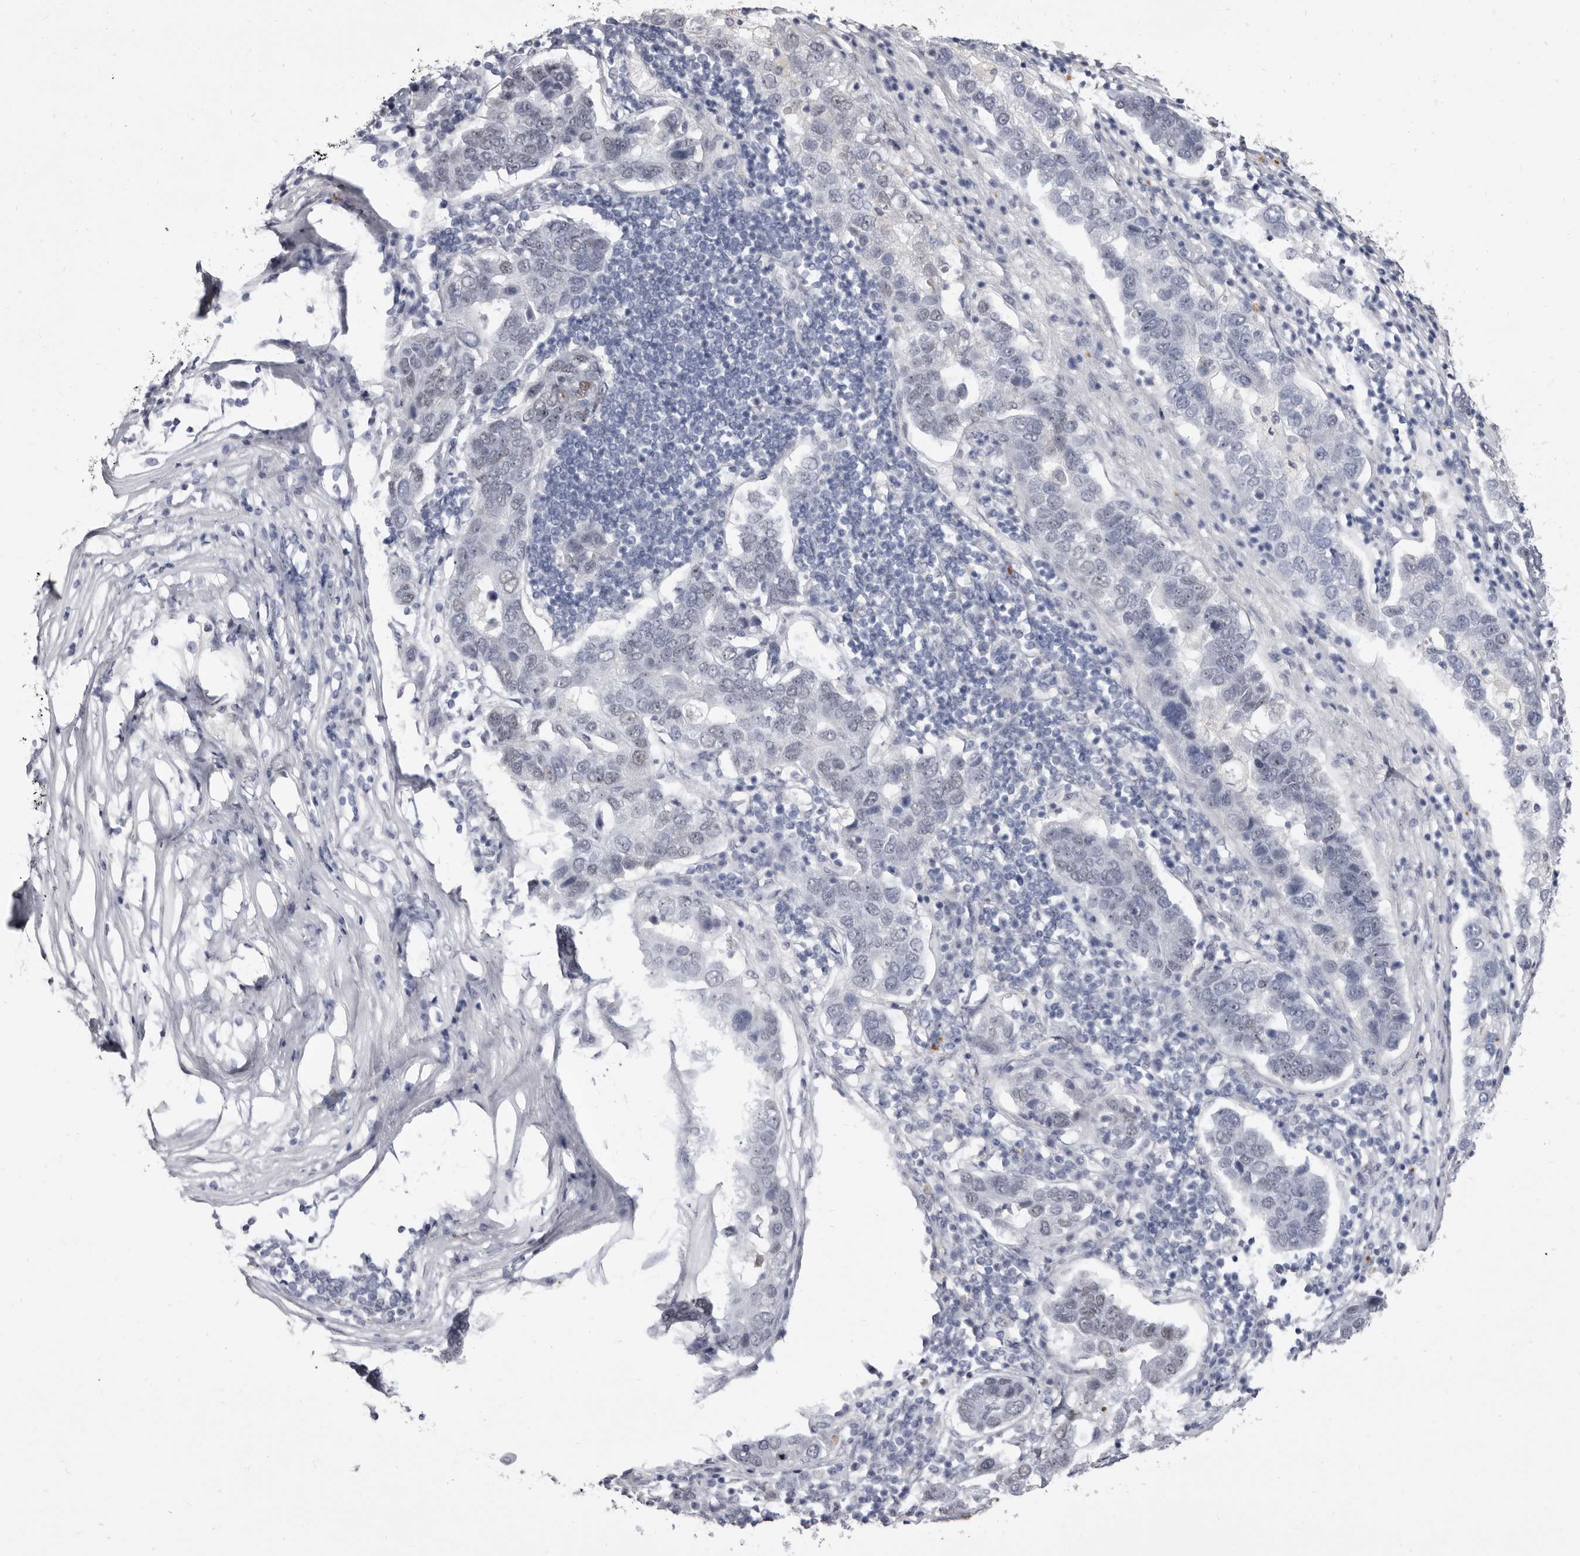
{"staining": {"intensity": "negative", "quantity": "none", "location": "none"}, "tissue": "pancreatic cancer", "cell_type": "Tumor cells", "image_type": "cancer", "snomed": [{"axis": "morphology", "description": "Adenocarcinoma, NOS"}, {"axis": "topography", "description": "Pancreas"}], "caption": "This image is of pancreatic cancer (adenocarcinoma) stained with immunohistochemistry to label a protein in brown with the nuclei are counter-stained blue. There is no staining in tumor cells.", "gene": "ZNF326", "patient": {"sex": "female", "age": 61}}